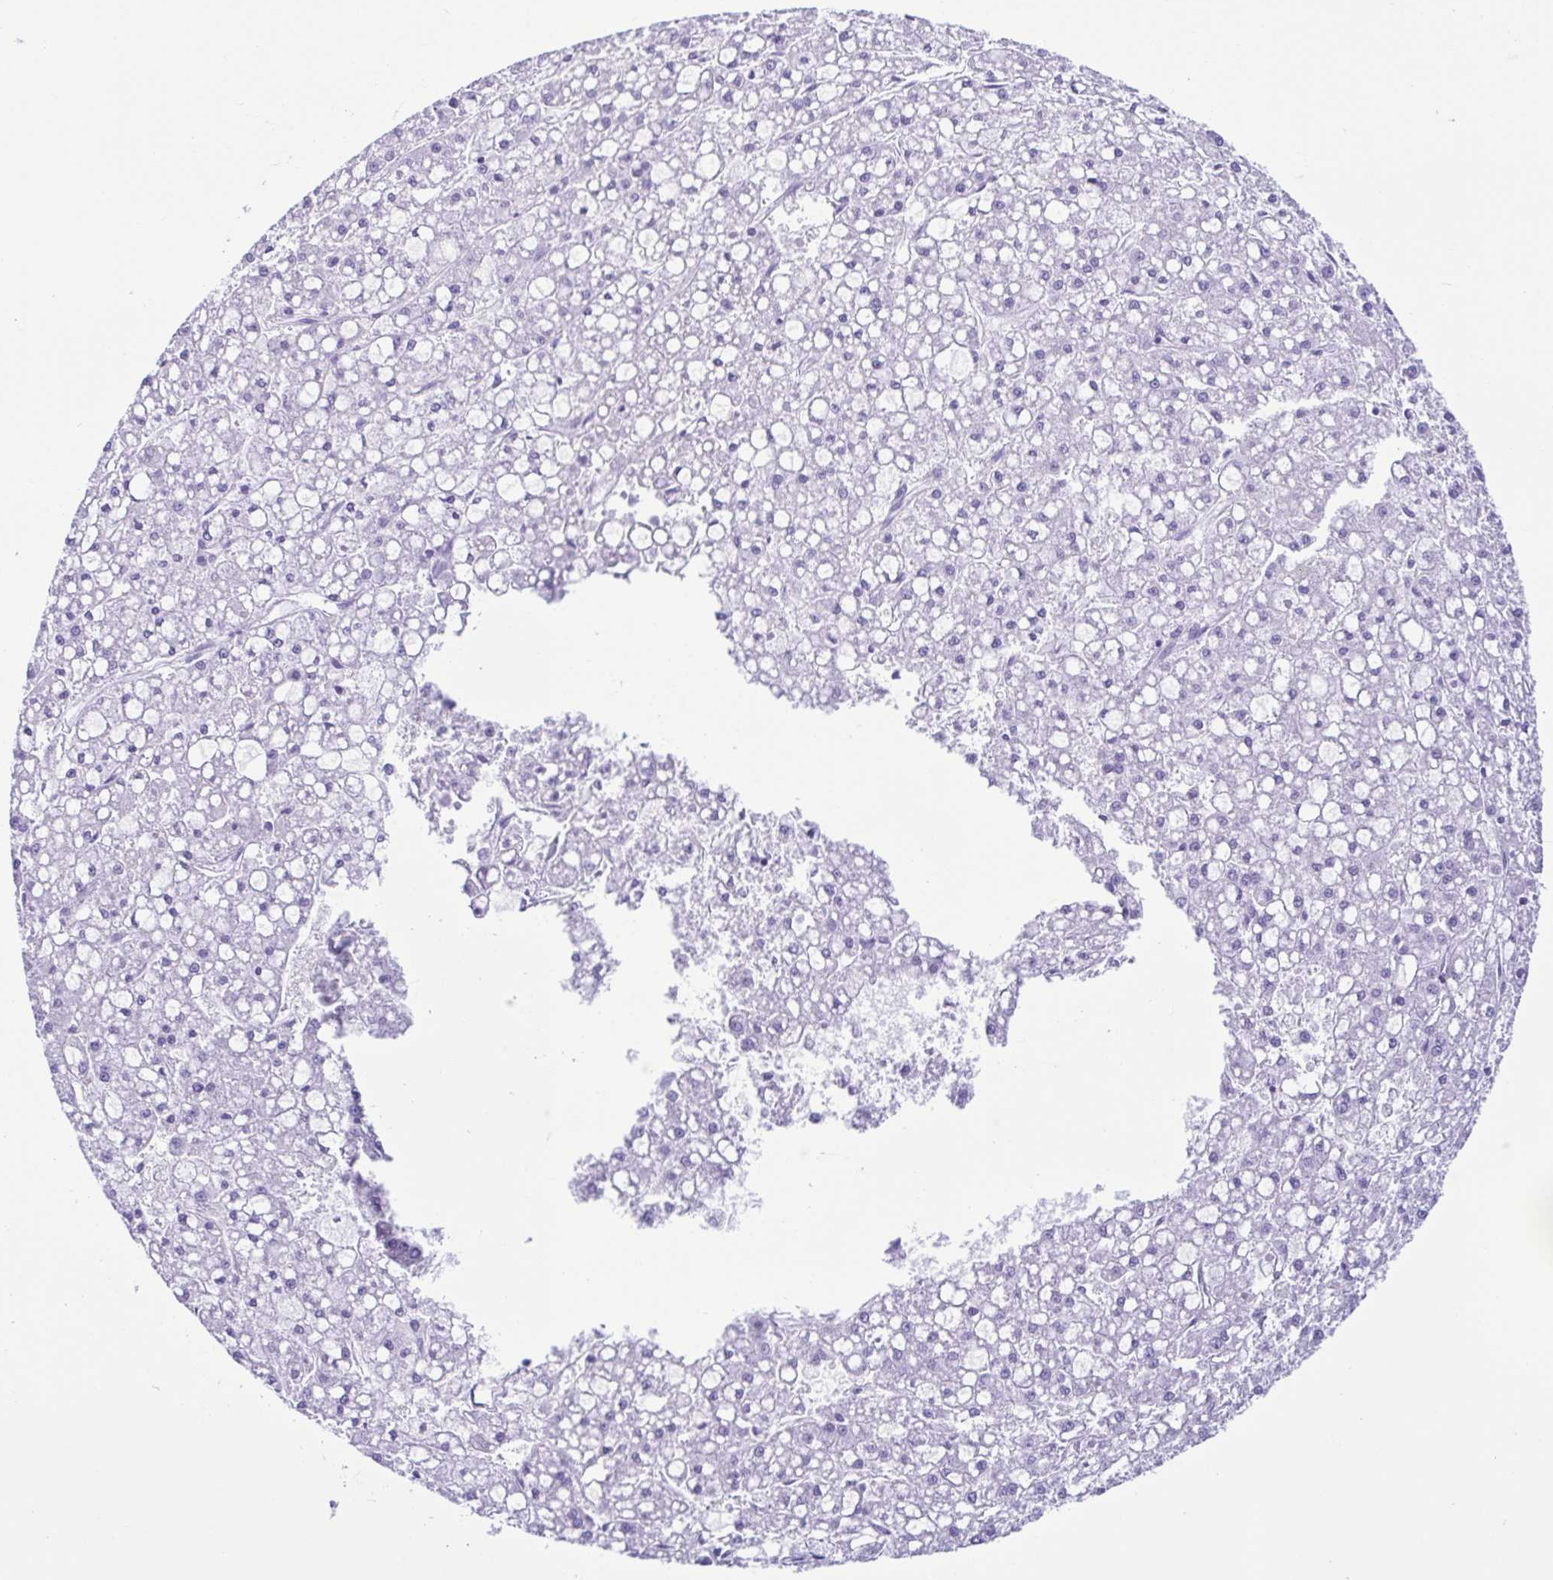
{"staining": {"intensity": "negative", "quantity": "none", "location": "none"}, "tissue": "liver cancer", "cell_type": "Tumor cells", "image_type": "cancer", "snomed": [{"axis": "morphology", "description": "Carcinoma, Hepatocellular, NOS"}, {"axis": "topography", "description": "Liver"}], "caption": "High power microscopy photomicrograph of an IHC image of hepatocellular carcinoma (liver), revealing no significant positivity in tumor cells.", "gene": "ACTRT3", "patient": {"sex": "male", "age": 67}}